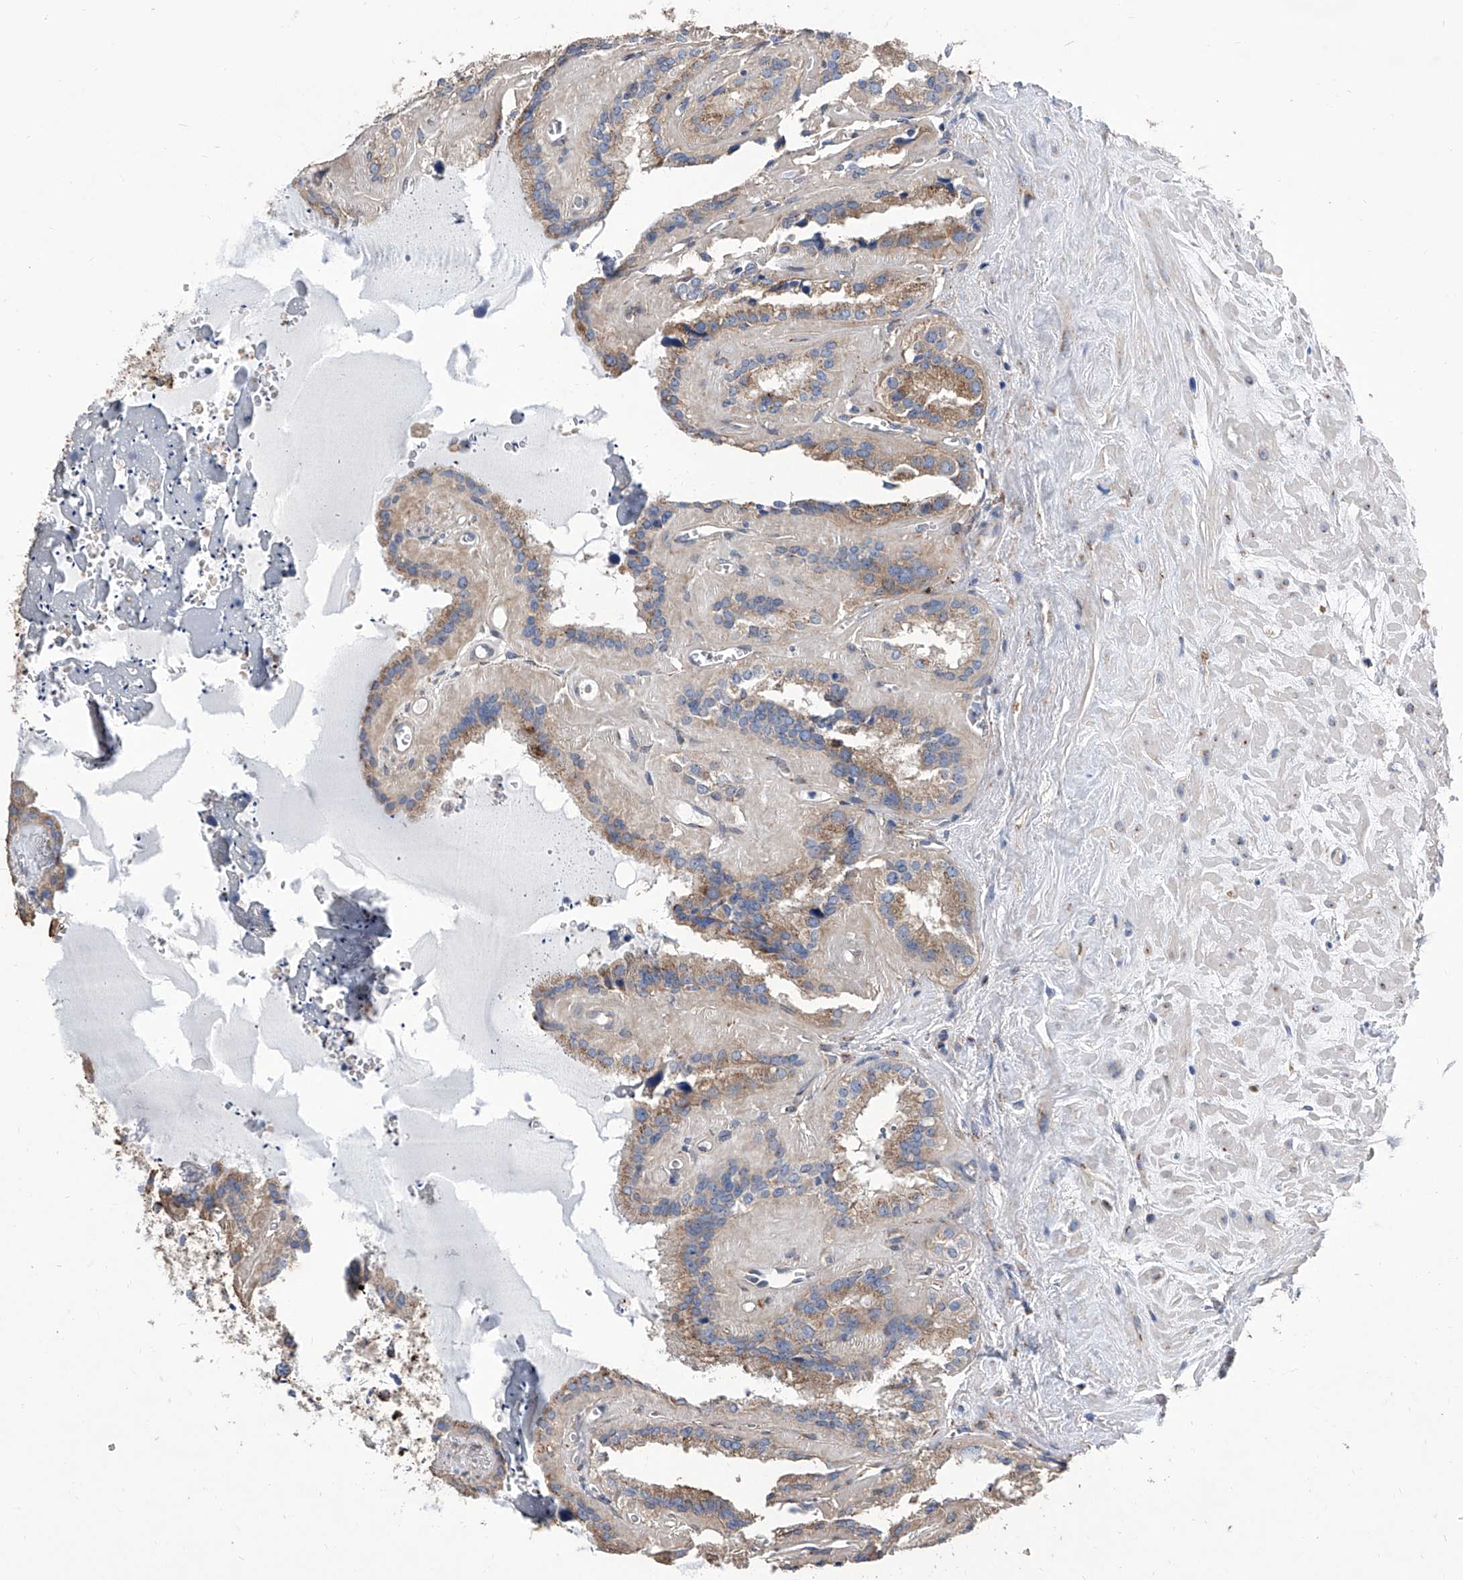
{"staining": {"intensity": "moderate", "quantity": "25%-75%", "location": "cytoplasmic/membranous"}, "tissue": "seminal vesicle", "cell_type": "Glandular cells", "image_type": "normal", "snomed": [{"axis": "morphology", "description": "Normal tissue, NOS"}, {"axis": "topography", "description": "Prostate"}, {"axis": "topography", "description": "Seminal veicle"}], "caption": "Normal seminal vesicle reveals moderate cytoplasmic/membranous positivity in about 25%-75% of glandular cells, visualized by immunohistochemistry. (DAB (3,3'-diaminobenzidine) = brown stain, brightfield microscopy at high magnification).", "gene": "TJAP1", "patient": {"sex": "male", "age": 59}}